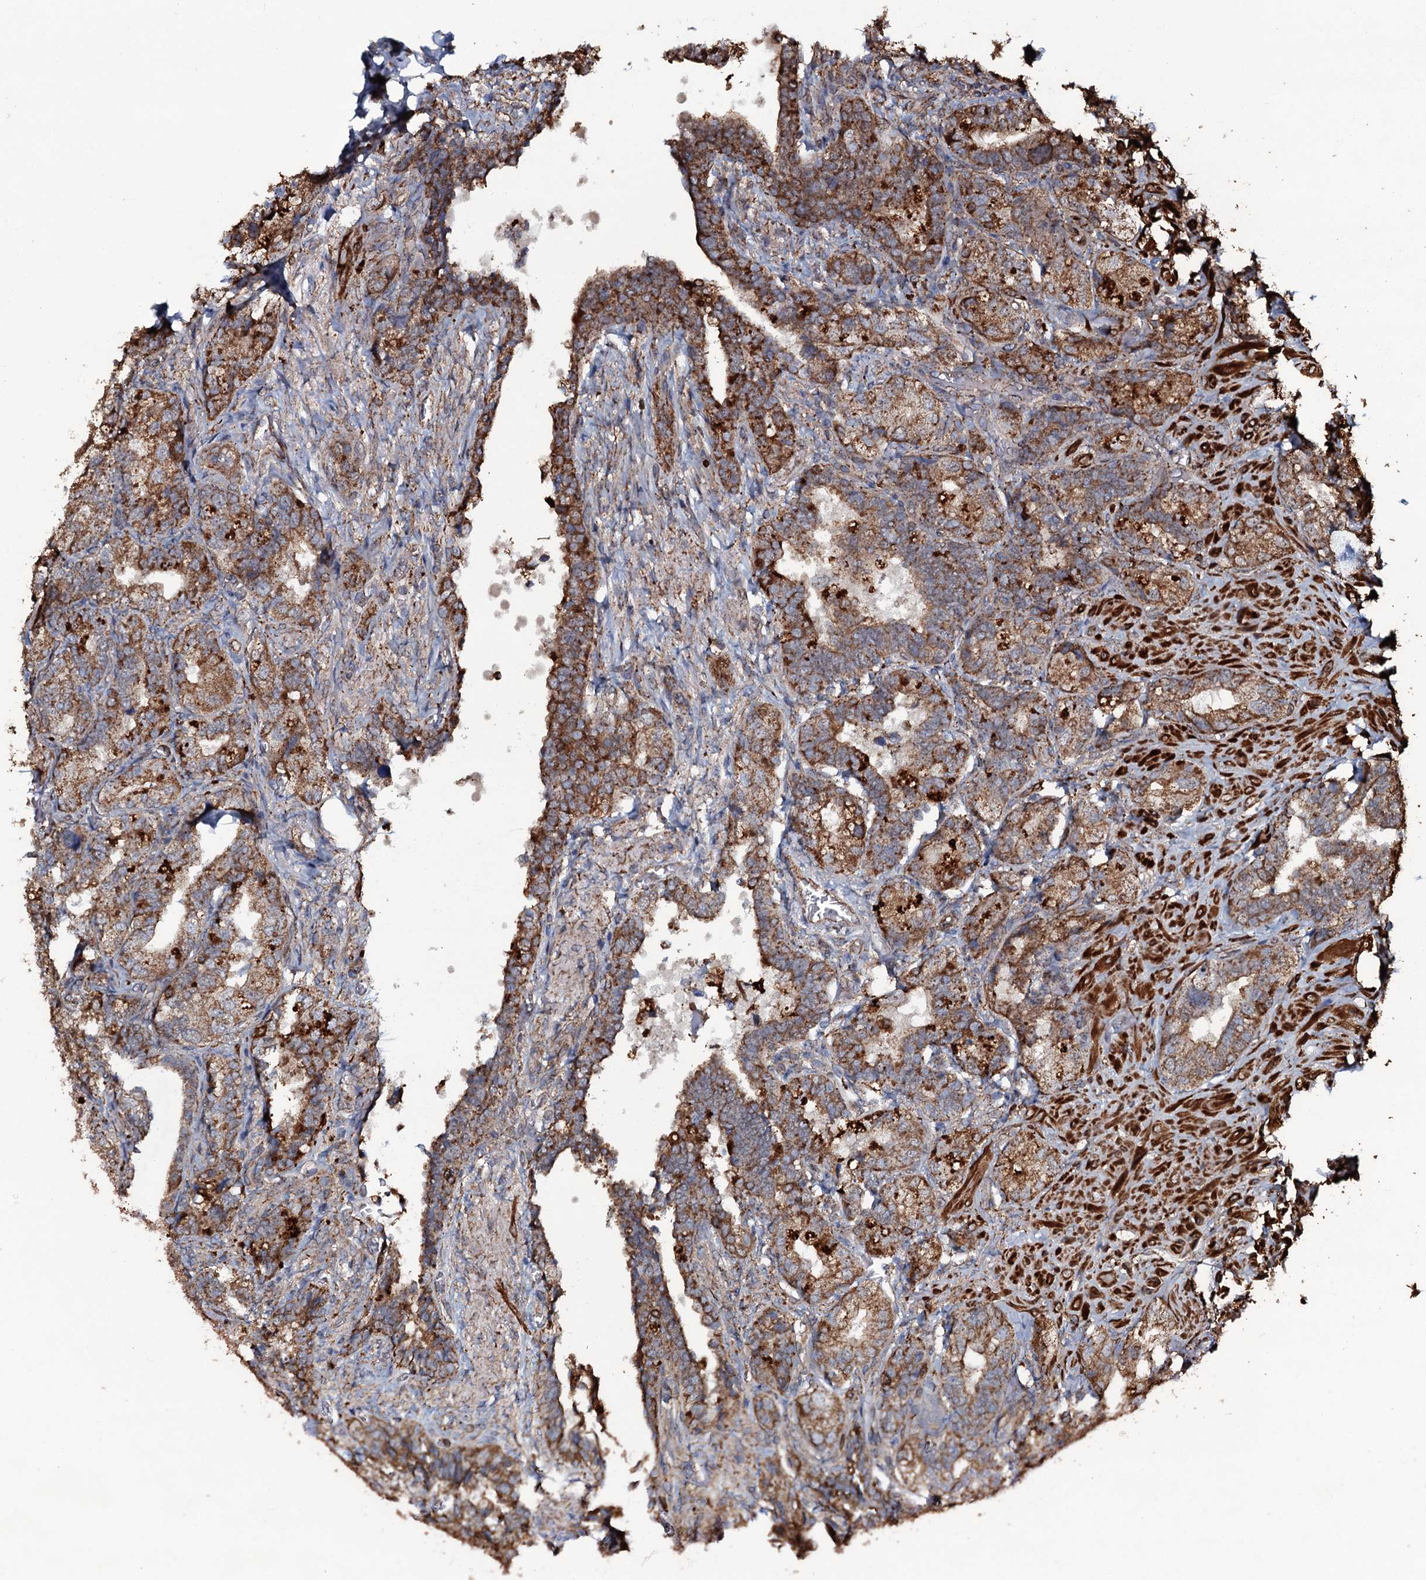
{"staining": {"intensity": "moderate", "quantity": ">75%", "location": "cytoplasmic/membranous"}, "tissue": "seminal vesicle", "cell_type": "Glandular cells", "image_type": "normal", "snomed": [{"axis": "morphology", "description": "Normal tissue, NOS"}, {"axis": "topography", "description": "Prostate and seminal vesicle, NOS"}, {"axis": "topography", "description": "Prostate"}, {"axis": "topography", "description": "Seminal veicle"}], "caption": "Seminal vesicle stained with DAB immunohistochemistry (IHC) shows medium levels of moderate cytoplasmic/membranous positivity in approximately >75% of glandular cells.", "gene": "VWA8", "patient": {"sex": "male", "age": 67}}